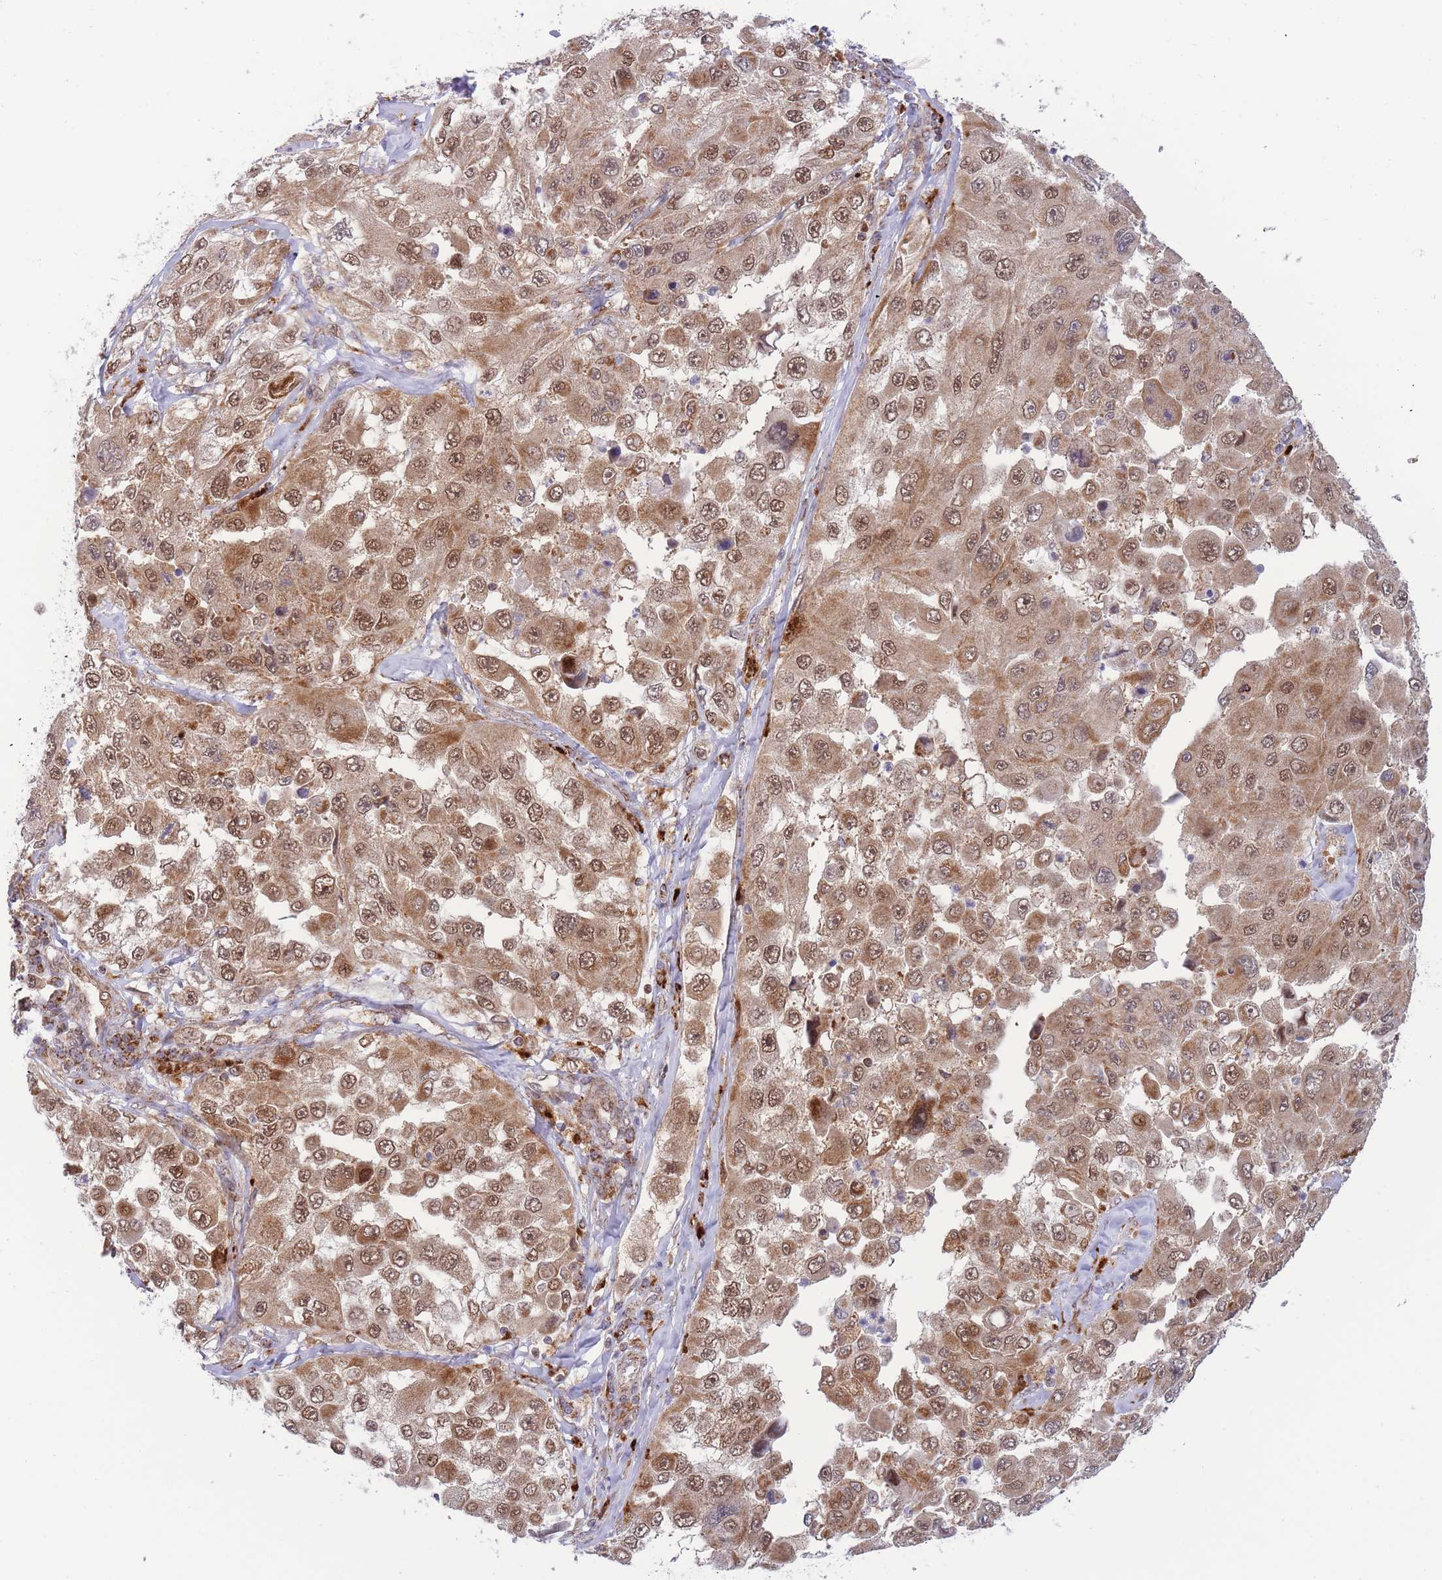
{"staining": {"intensity": "moderate", "quantity": ">75%", "location": "cytoplasmic/membranous,nuclear"}, "tissue": "melanoma", "cell_type": "Tumor cells", "image_type": "cancer", "snomed": [{"axis": "morphology", "description": "Malignant melanoma, Metastatic site"}, {"axis": "topography", "description": "Lymph node"}], "caption": "Immunohistochemistry (DAB) staining of human melanoma demonstrates moderate cytoplasmic/membranous and nuclear protein staining in approximately >75% of tumor cells. The staining was performed using DAB (3,3'-diaminobenzidine), with brown indicating positive protein expression. Nuclei are stained blue with hematoxylin.", "gene": "BOD1L1", "patient": {"sex": "male", "age": 62}}